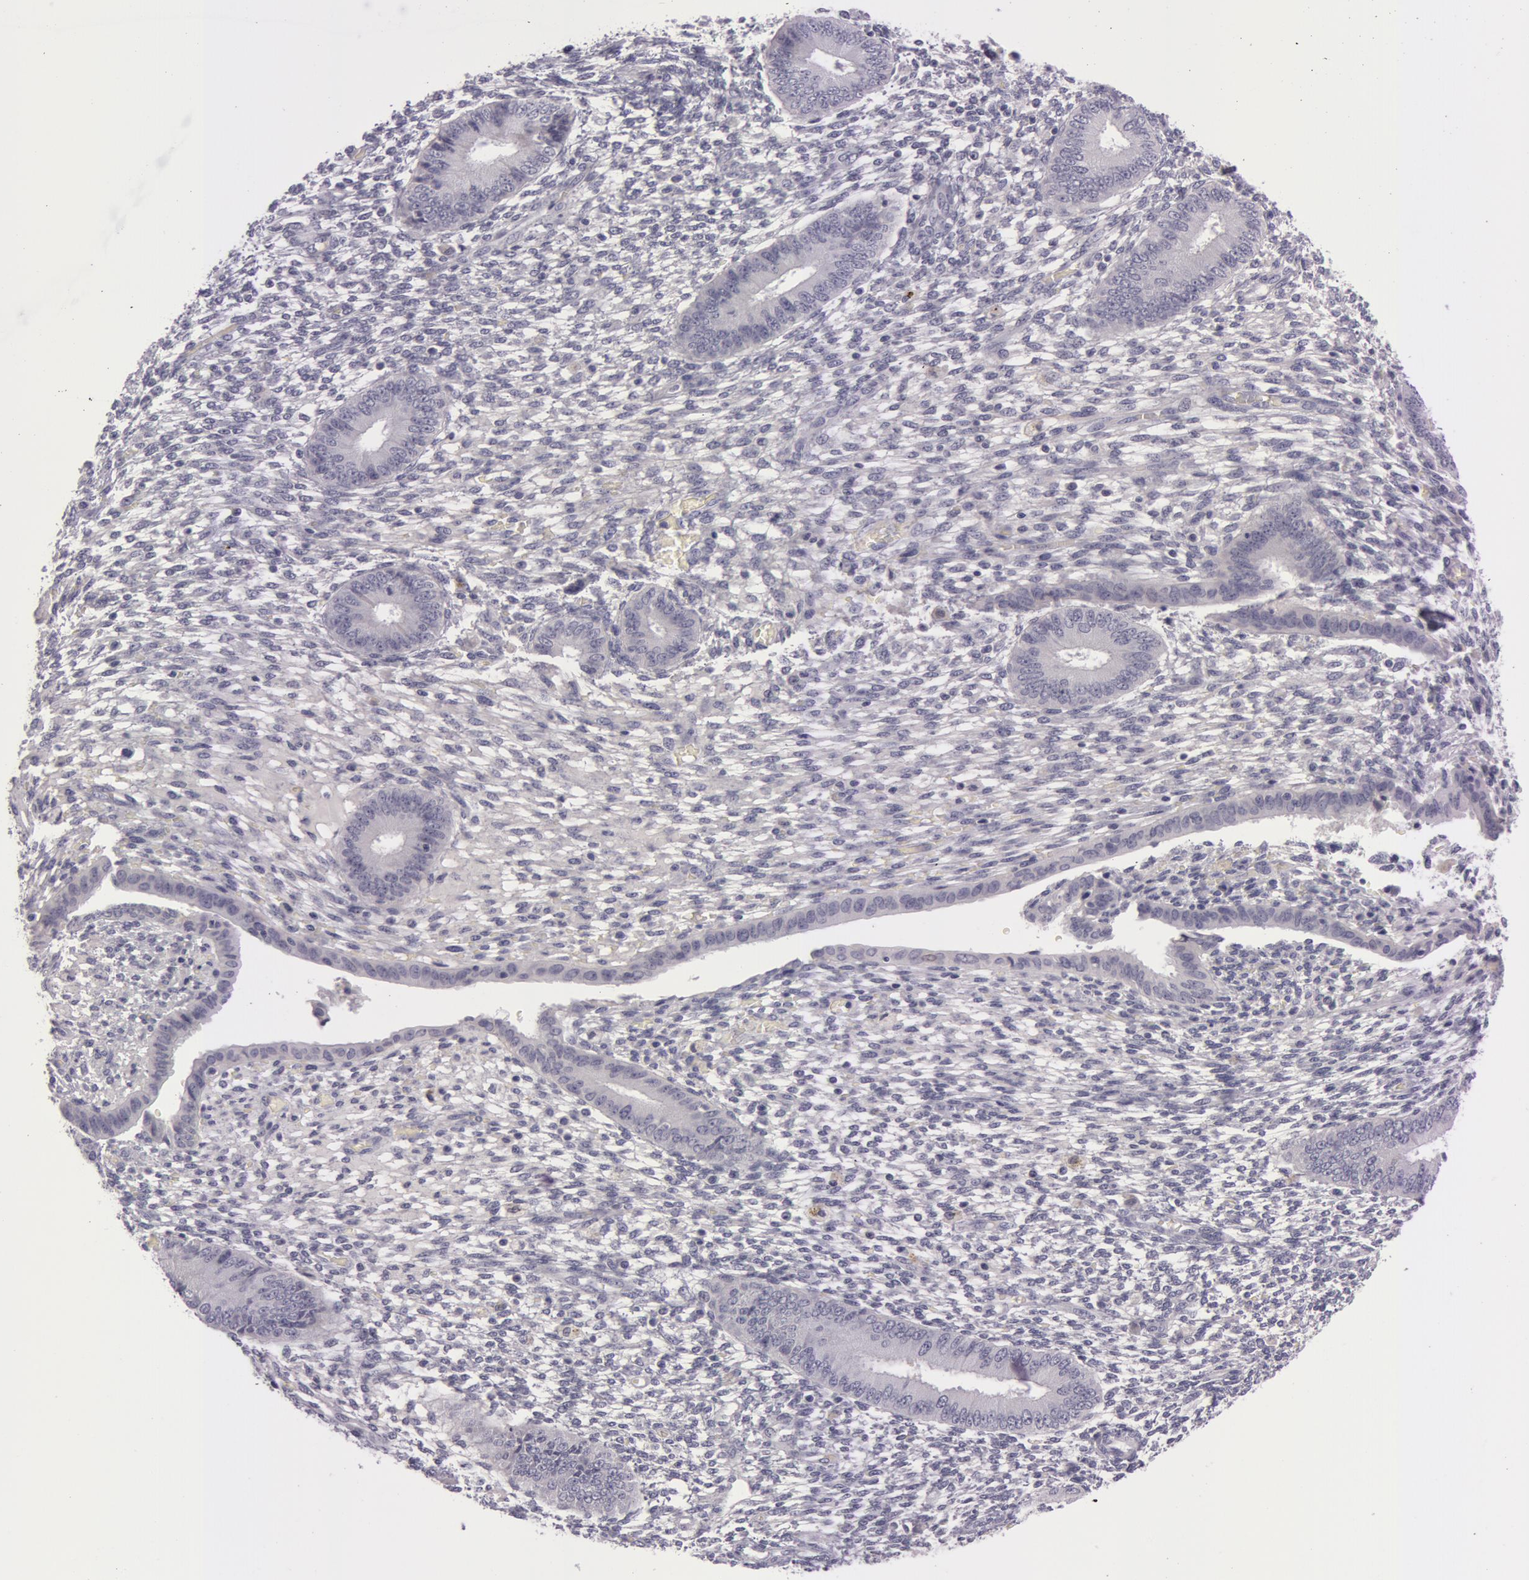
{"staining": {"intensity": "negative", "quantity": "none", "location": "none"}, "tissue": "endometrium", "cell_type": "Cells in endometrial stroma", "image_type": "normal", "snomed": [{"axis": "morphology", "description": "Normal tissue, NOS"}, {"axis": "topography", "description": "Endometrium"}], "caption": "Immunohistochemistry (IHC) of benign endometrium reveals no positivity in cells in endometrial stroma. (Brightfield microscopy of DAB IHC at high magnification).", "gene": "IL1RN", "patient": {"sex": "female", "age": 42}}